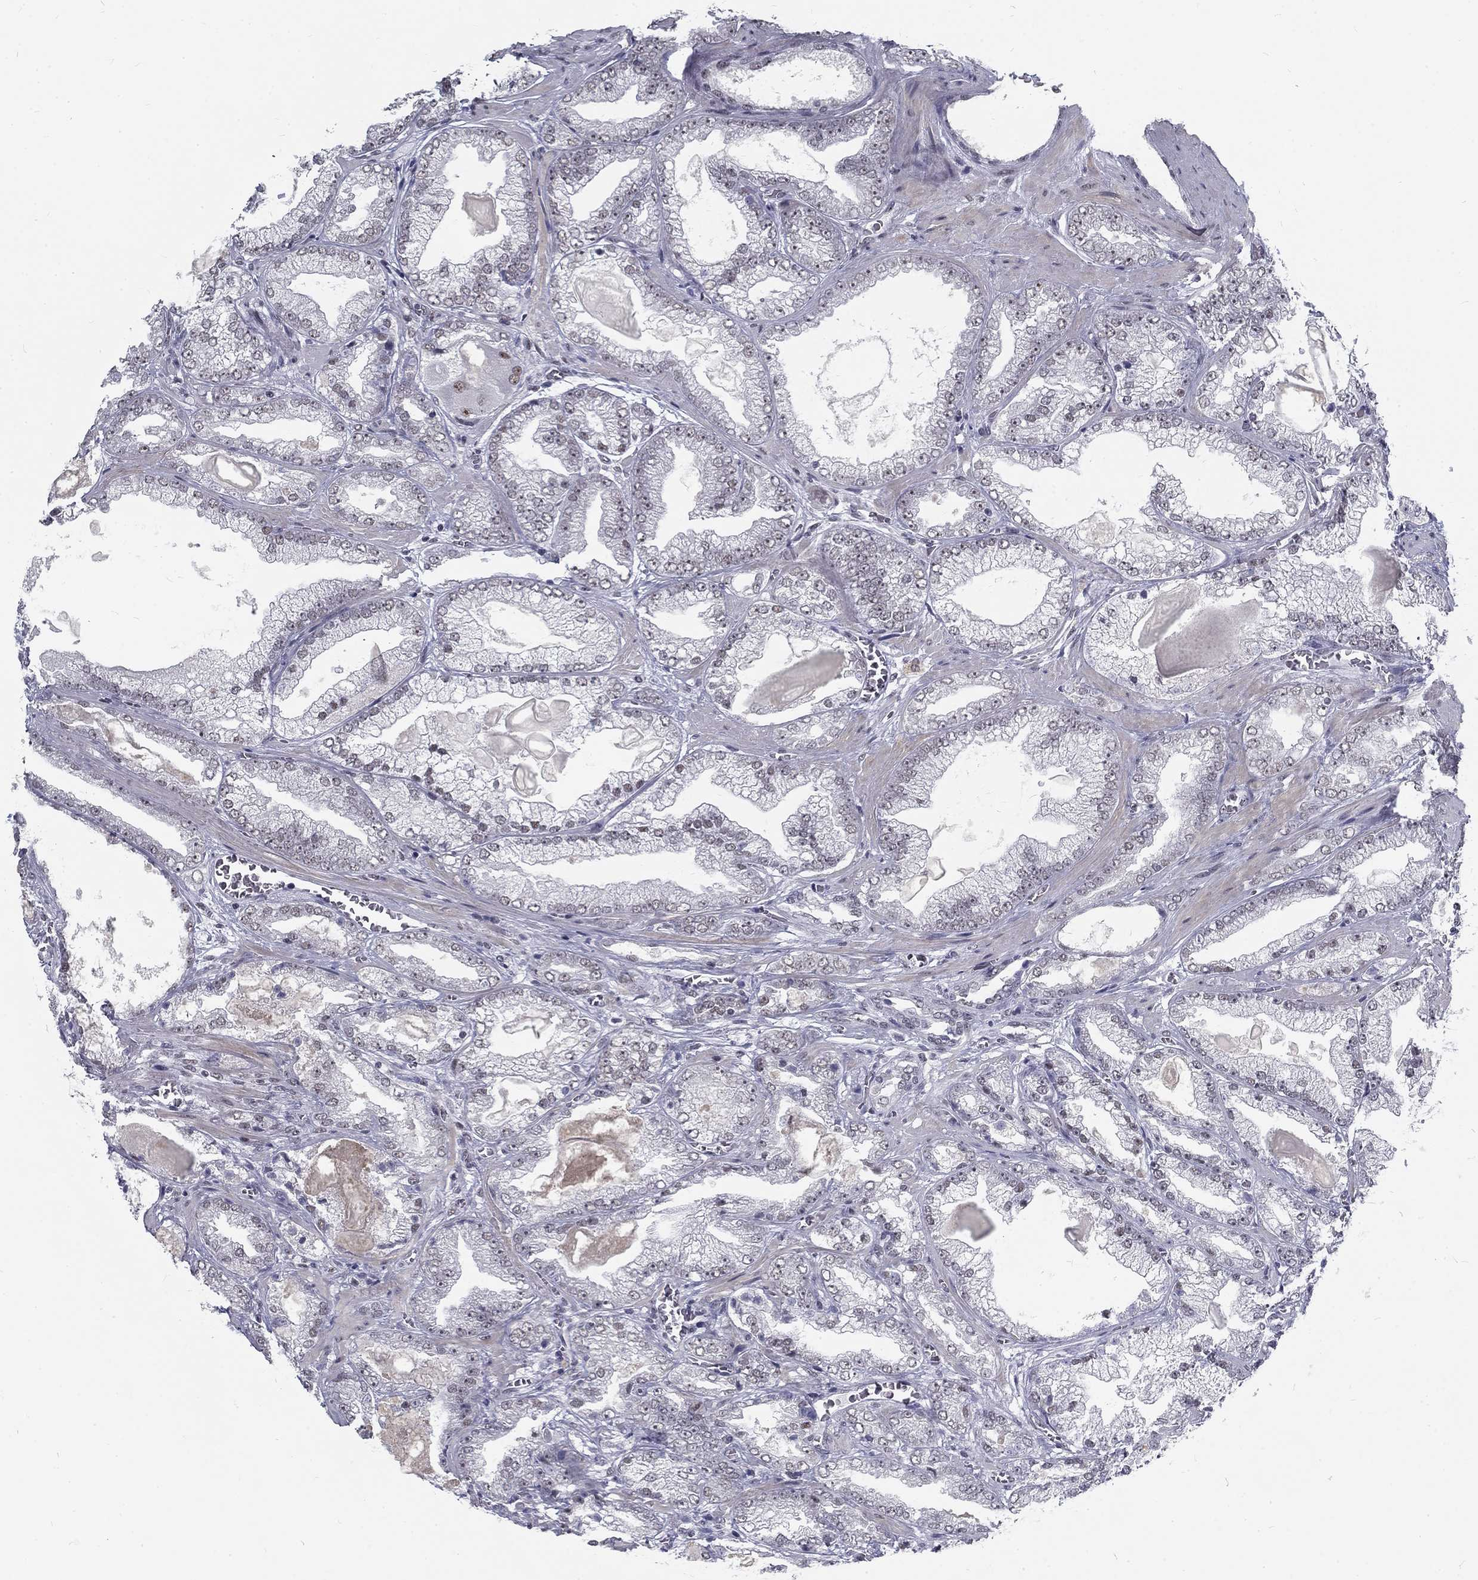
{"staining": {"intensity": "weak", "quantity": "<25%", "location": "nuclear"}, "tissue": "prostate cancer", "cell_type": "Tumor cells", "image_type": "cancer", "snomed": [{"axis": "morphology", "description": "Adenocarcinoma, Low grade"}, {"axis": "topography", "description": "Prostate"}], "caption": "The micrograph reveals no staining of tumor cells in low-grade adenocarcinoma (prostate).", "gene": "SNORC", "patient": {"sex": "male", "age": 57}}